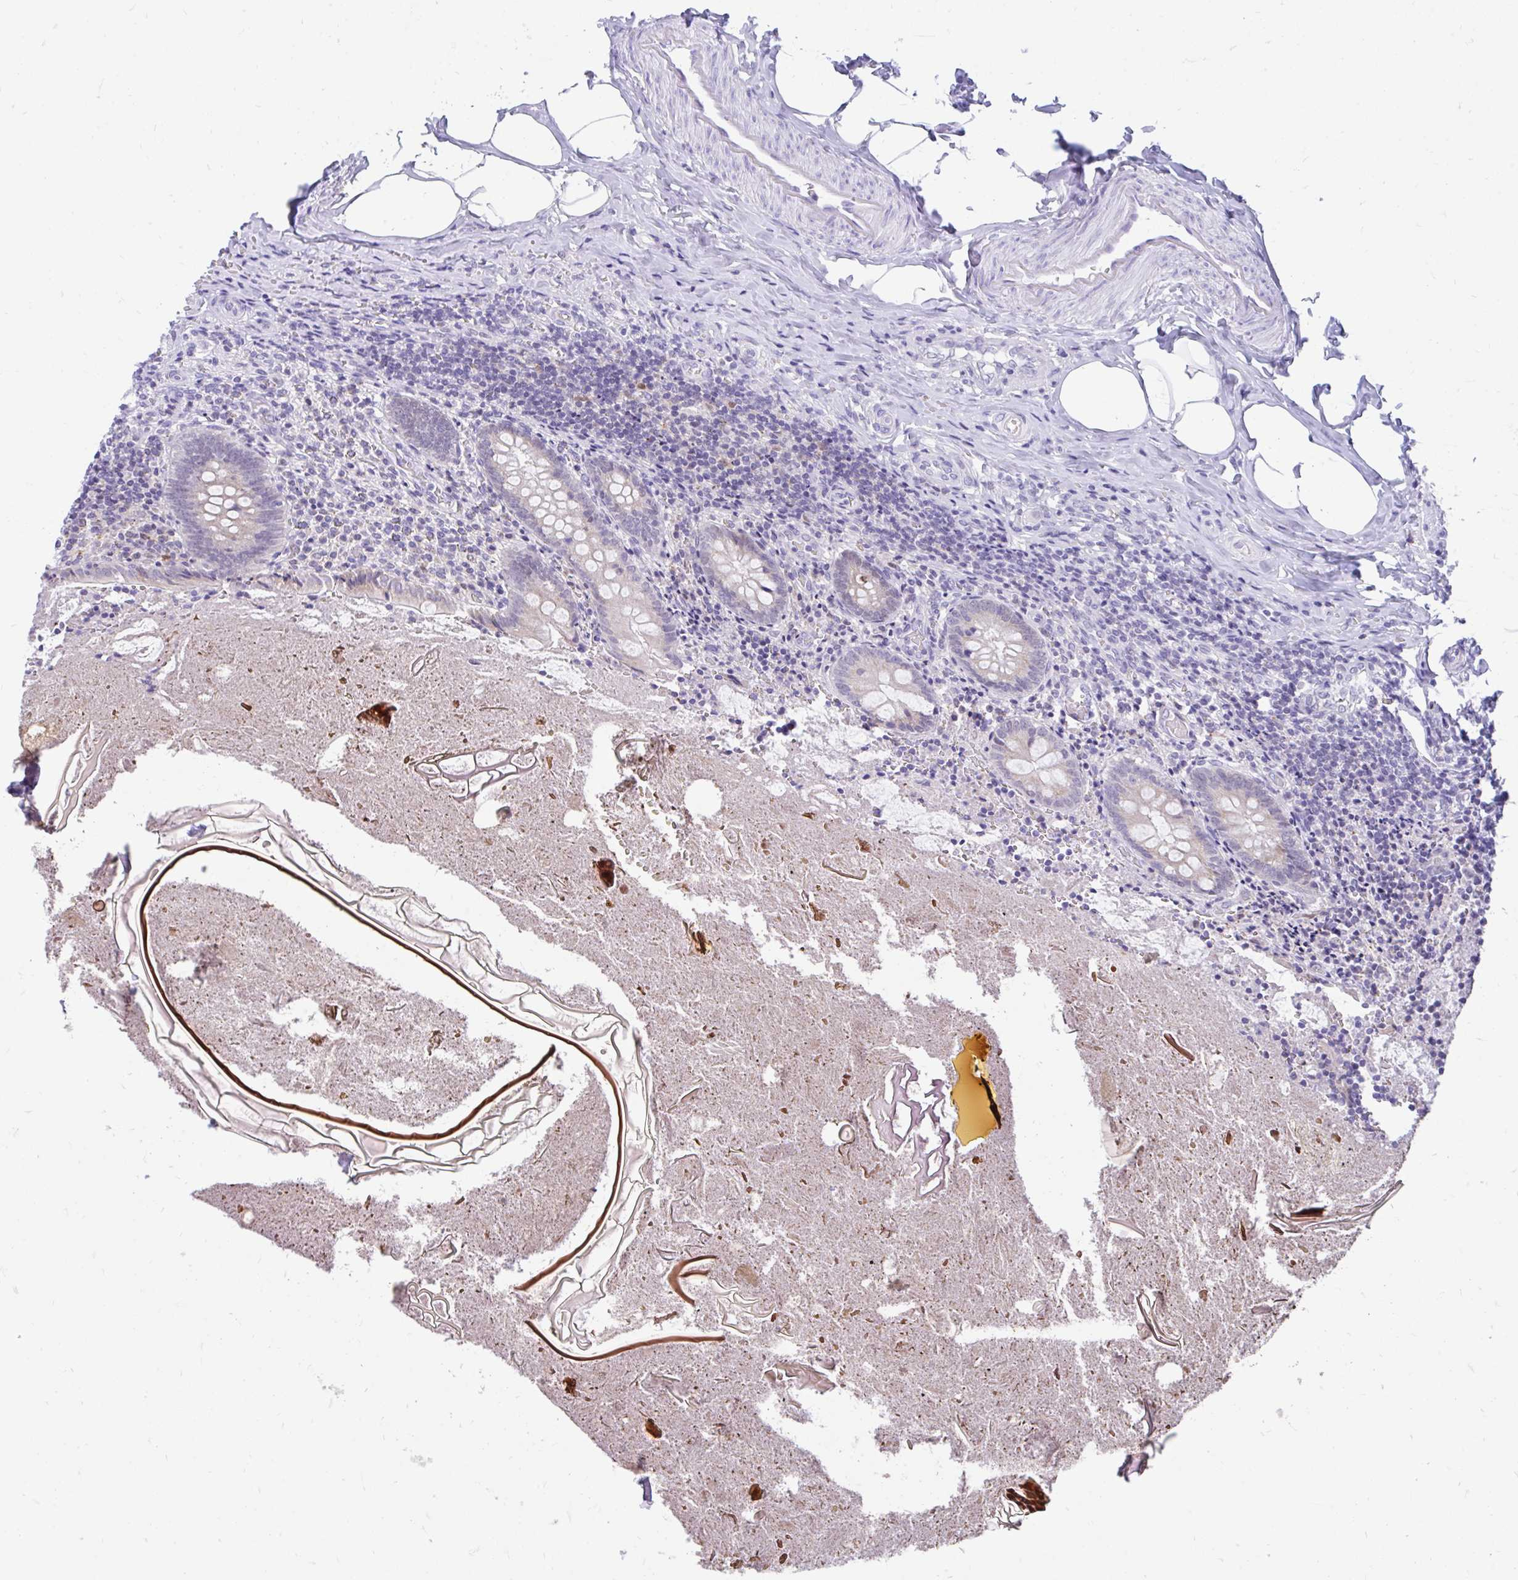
{"staining": {"intensity": "weak", "quantity": "25%-75%", "location": "cytoplasmic/membranous,nuclear"}, "tissue": "appendix", "cell_type": "Glandular cells", "image_type": "normal", "snomed": [{"axis": "morphology", "description": "Normal tissue, NOS"}, {"axis": "topography", "description": "Appendix"}], "caption": "Normal appendix shows weak cytoplasmic/membranous,nuclear expression in about 25%-75% of glandular cells Using DAB (brown) and hematoxylin (blue) stains, captured at high magnification using brightfield microscopy..", "gene": "GLB1L2", "patient": {"sex": "female", "age": 17}}